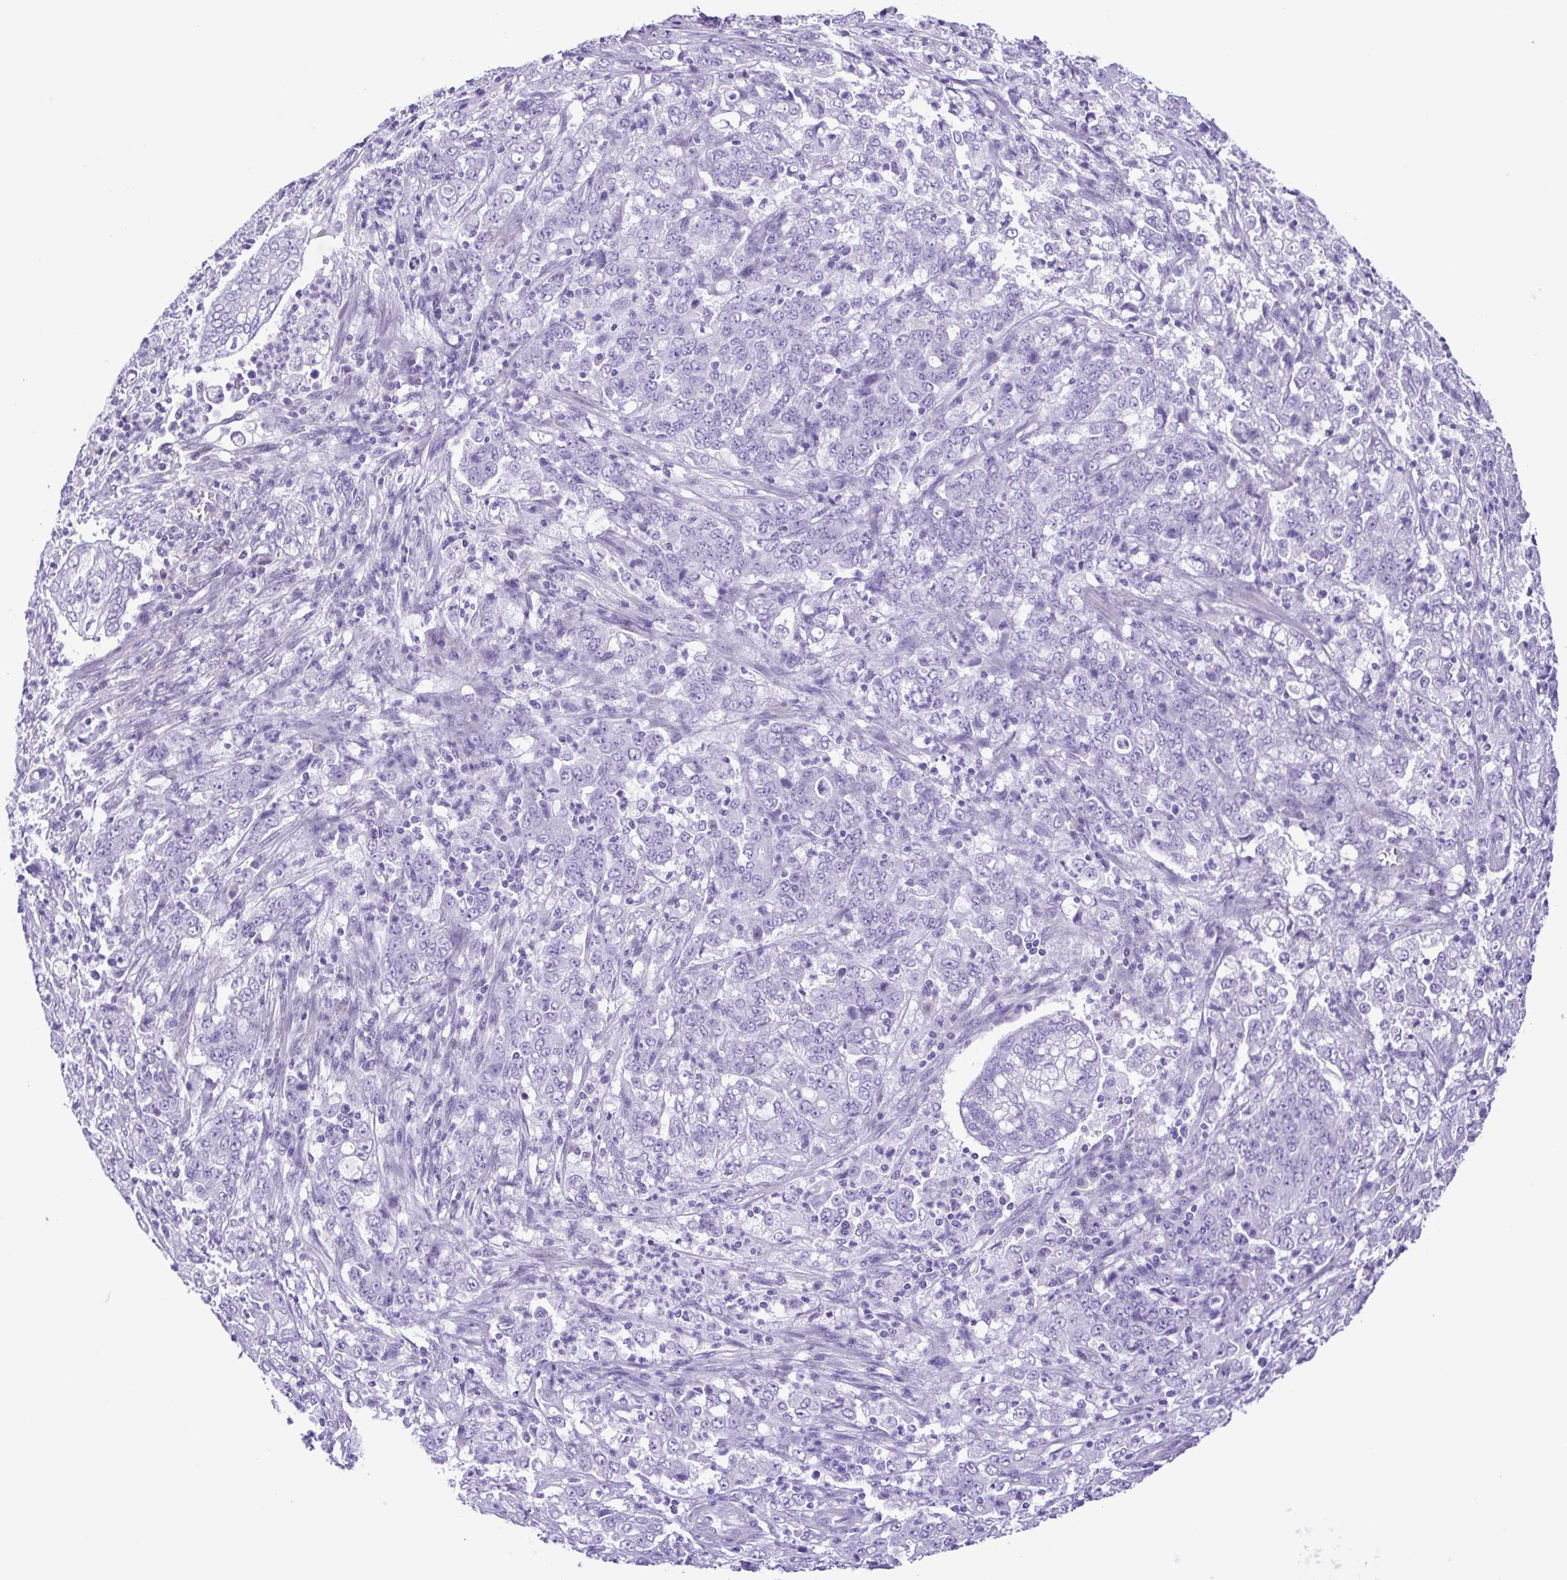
{"staining": {"intensity": "negative", "quantity": "none", "location": "none"}, "tissue": "stomach cancer", "cell_type": "Tumor cells", "image_type": "cancer", "snomed": [{"axis": "morphology", "description": "Adenocarcinoma, NOS"}, {"axis": "topography", "description": "Stomach, lower"}], "caption": "High power microscopy image of an immunohistochemistry micrograph of stomach cancer, revealing no significant staining in tumor cells.", "gene": "PAK3", "patient": {"sex": "female", "age": 71}}